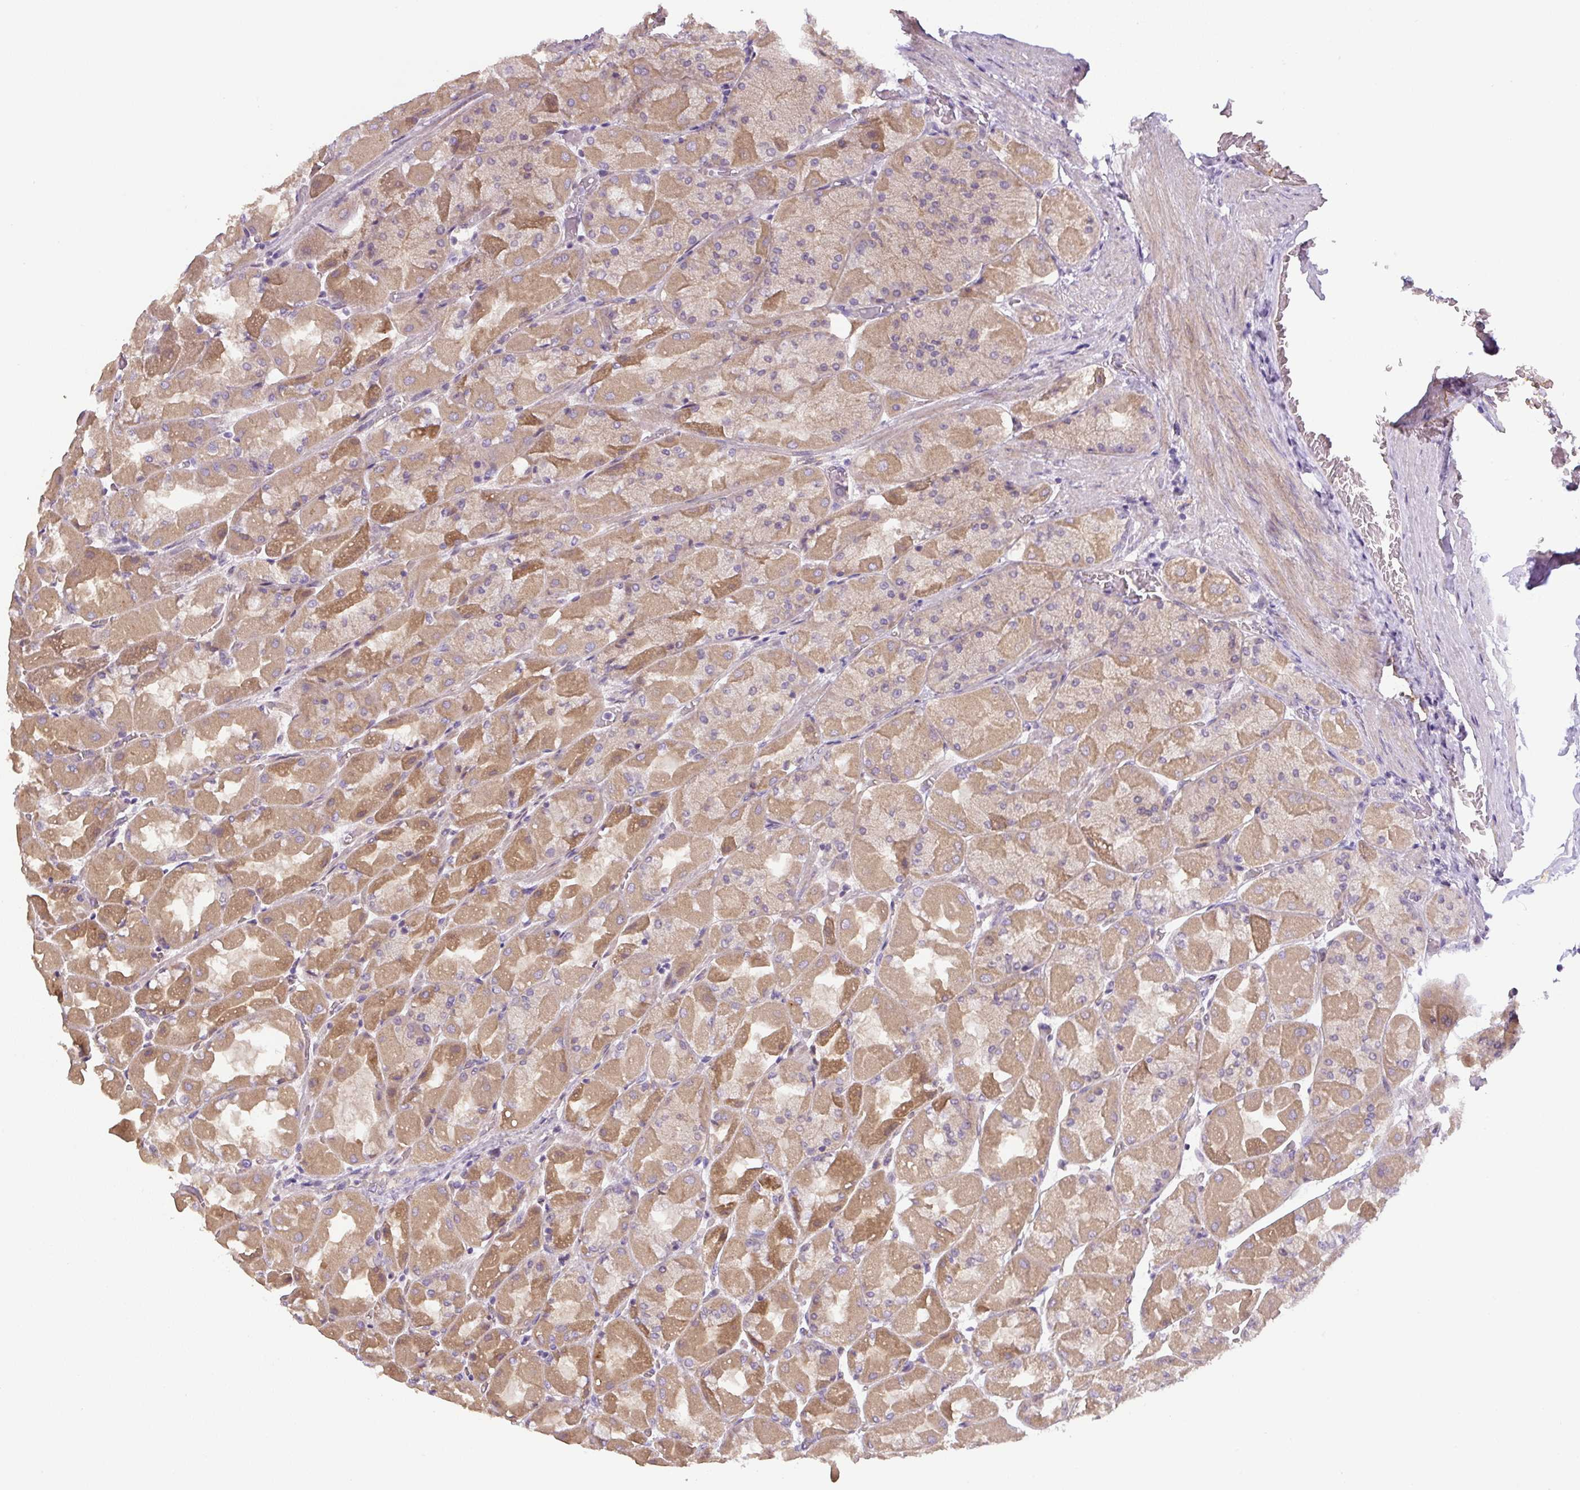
{"staining": {"intensity": "moderate", "quantity": ">75%", "location": "cytoplasmic/membranous"}, "tissue": "stomach", "cell_type": "Glandular cells", "image_type": "normal", "snomed": [{"axis": "morphology", "description": "Normal tissue, NOS"}, {"axis": "topography", "description": "Stomach"}], "caption": "An immunohistochemistry (IHC) histopathology image of benign tissue is shown. Protein staining in brown highlights moderate cytoplasmic/membranous positivity in stomach within glandular cells. The protein of interest is stained brown, and the nuclei are stained in blue (DAB (3,3'-diaminobenzidine) IHC with brightfield microscopy, high magnification).", "gene": "UBL3", "patient": {"sex": "female", "age": 61}}